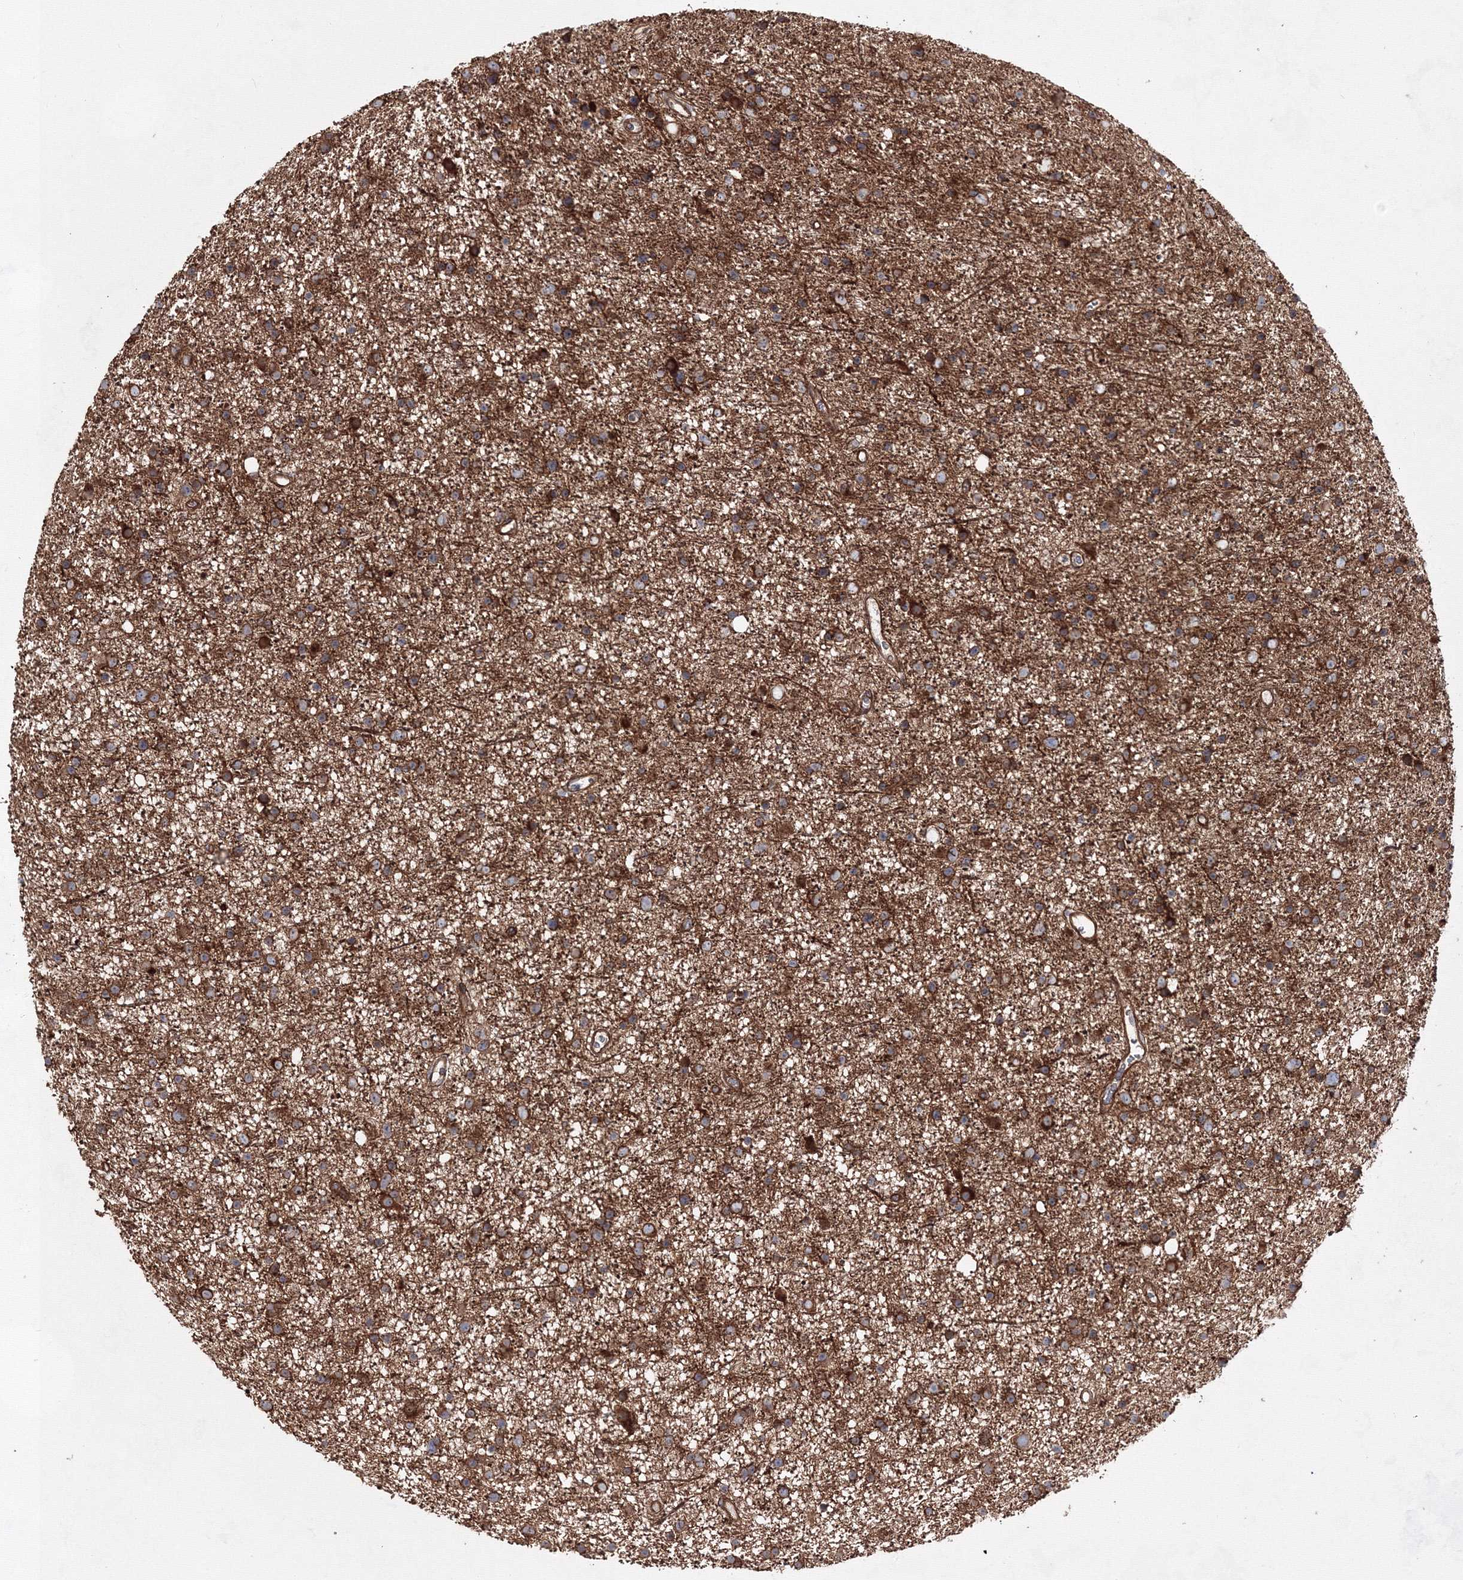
{"staining": {"intensity": "moderate", "quantity": ">75%", "location": "cytoplasmic/membranous"}, "tissue": "glioma", "cell_type": "Tumor cells", "image_type": "cancer", "snomed": [{"axis": "morphology", "description": "Glioma, malignant, Low grade"}, {"axis": "topography", "description": "Cerebral cortex"}], "caption": "Immunohistochemical staining of low-grade glioma (malignant) demonstrates medium levels of moderate cytoplasmic/membranous positivity in approximately >75% of tumor cells. Nuclei are stained in blue.", "gene": "EXOC6", "patient": {"sex": "female", "age": 39}}